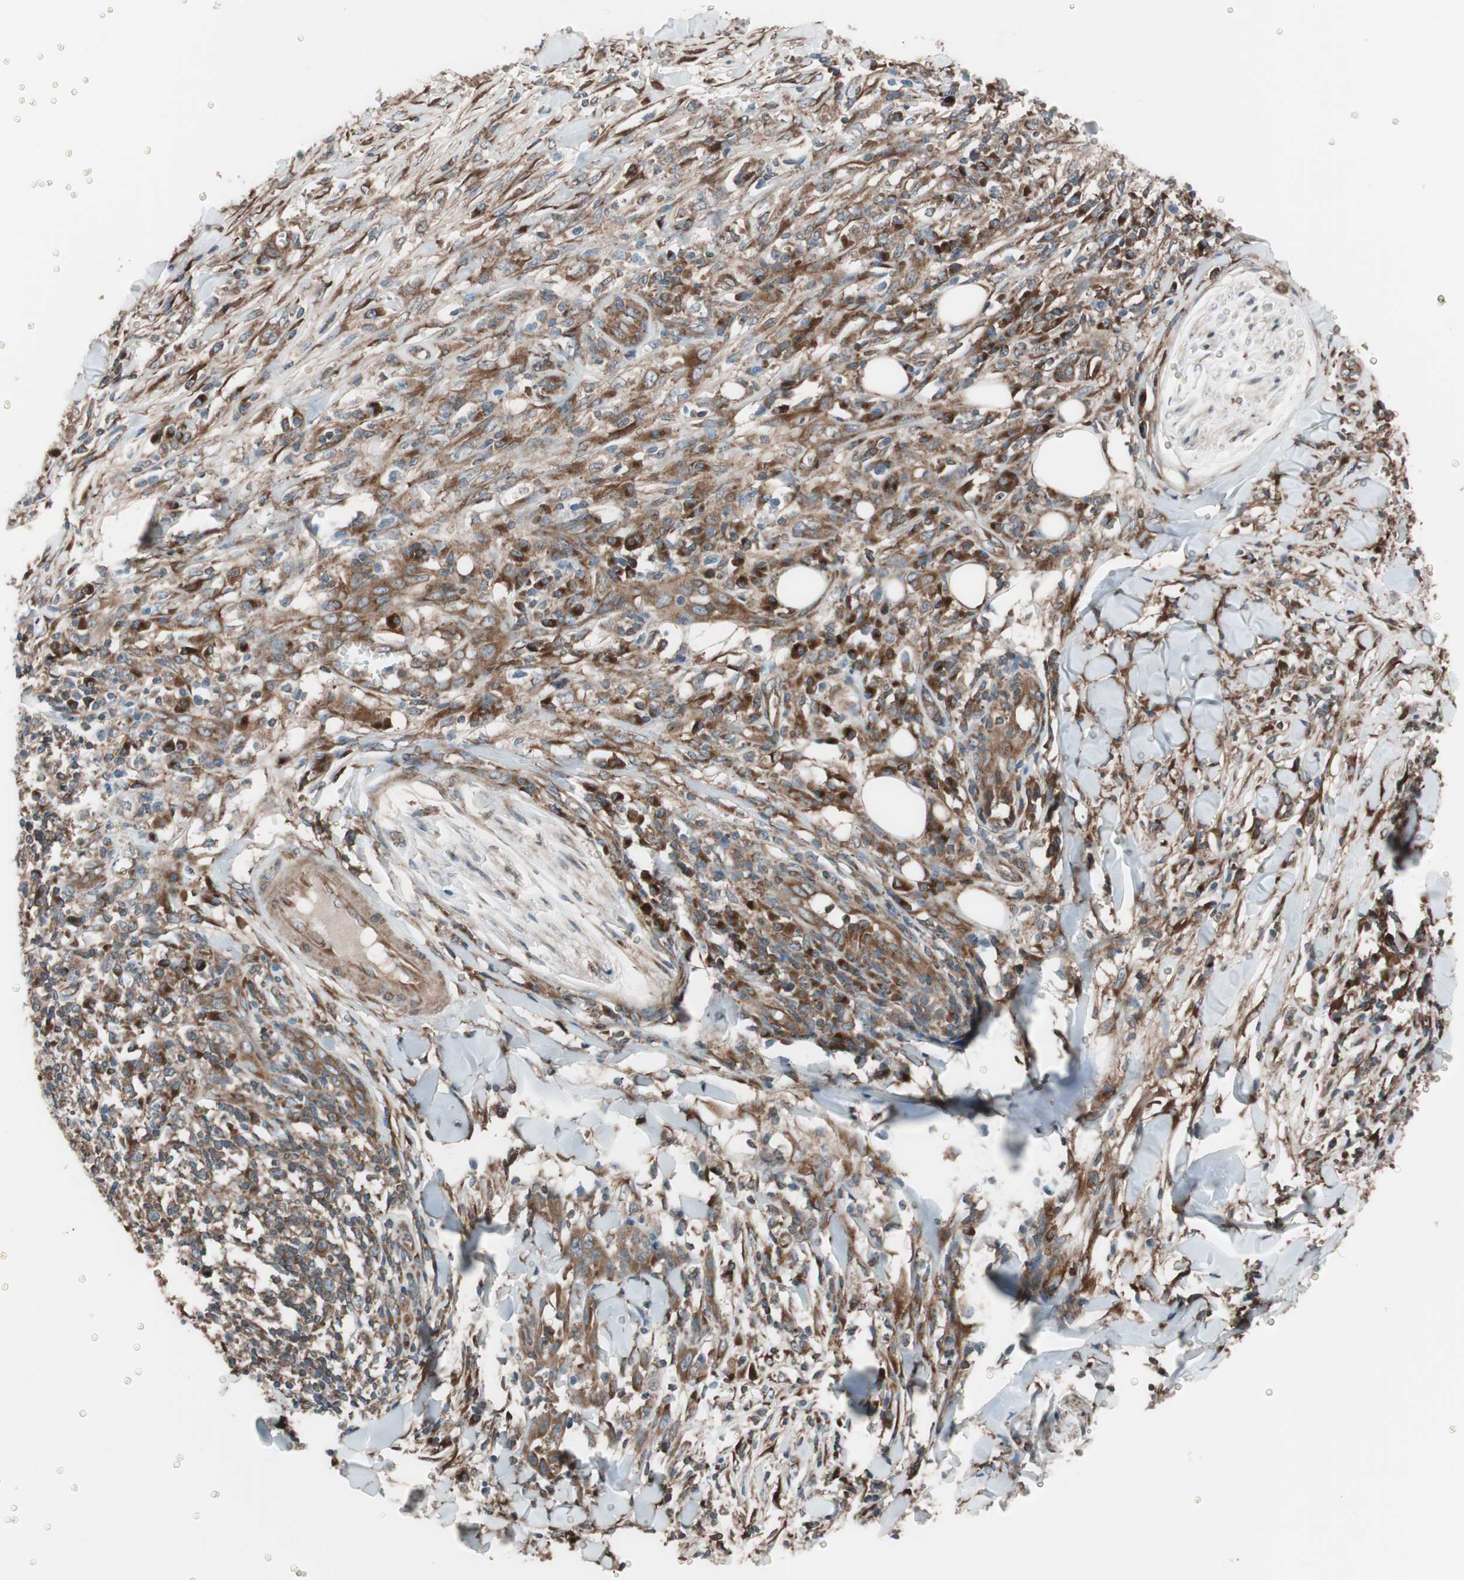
{"staining": {"intensity": "strong", "quantity": ">75%", "location": "cytoplasmic/membranous"}, "tissue": "skin cancer", "cell_type": "Tumor cells", "image_type": "cancer", "snomed": [{"axis": "morphology", "description": "Squamous cell carcinoma, NOS"}, {"axis": "topography", "description": "Skin"}], "caption": "Skin cancer stained with immunohistochemistry (IHC) displays strong cytoplasmic/membranous positivity in approximately >75% of tumor cells.", "gene": "SEC31A", "patient": {"sex": "male", "age": 24}}